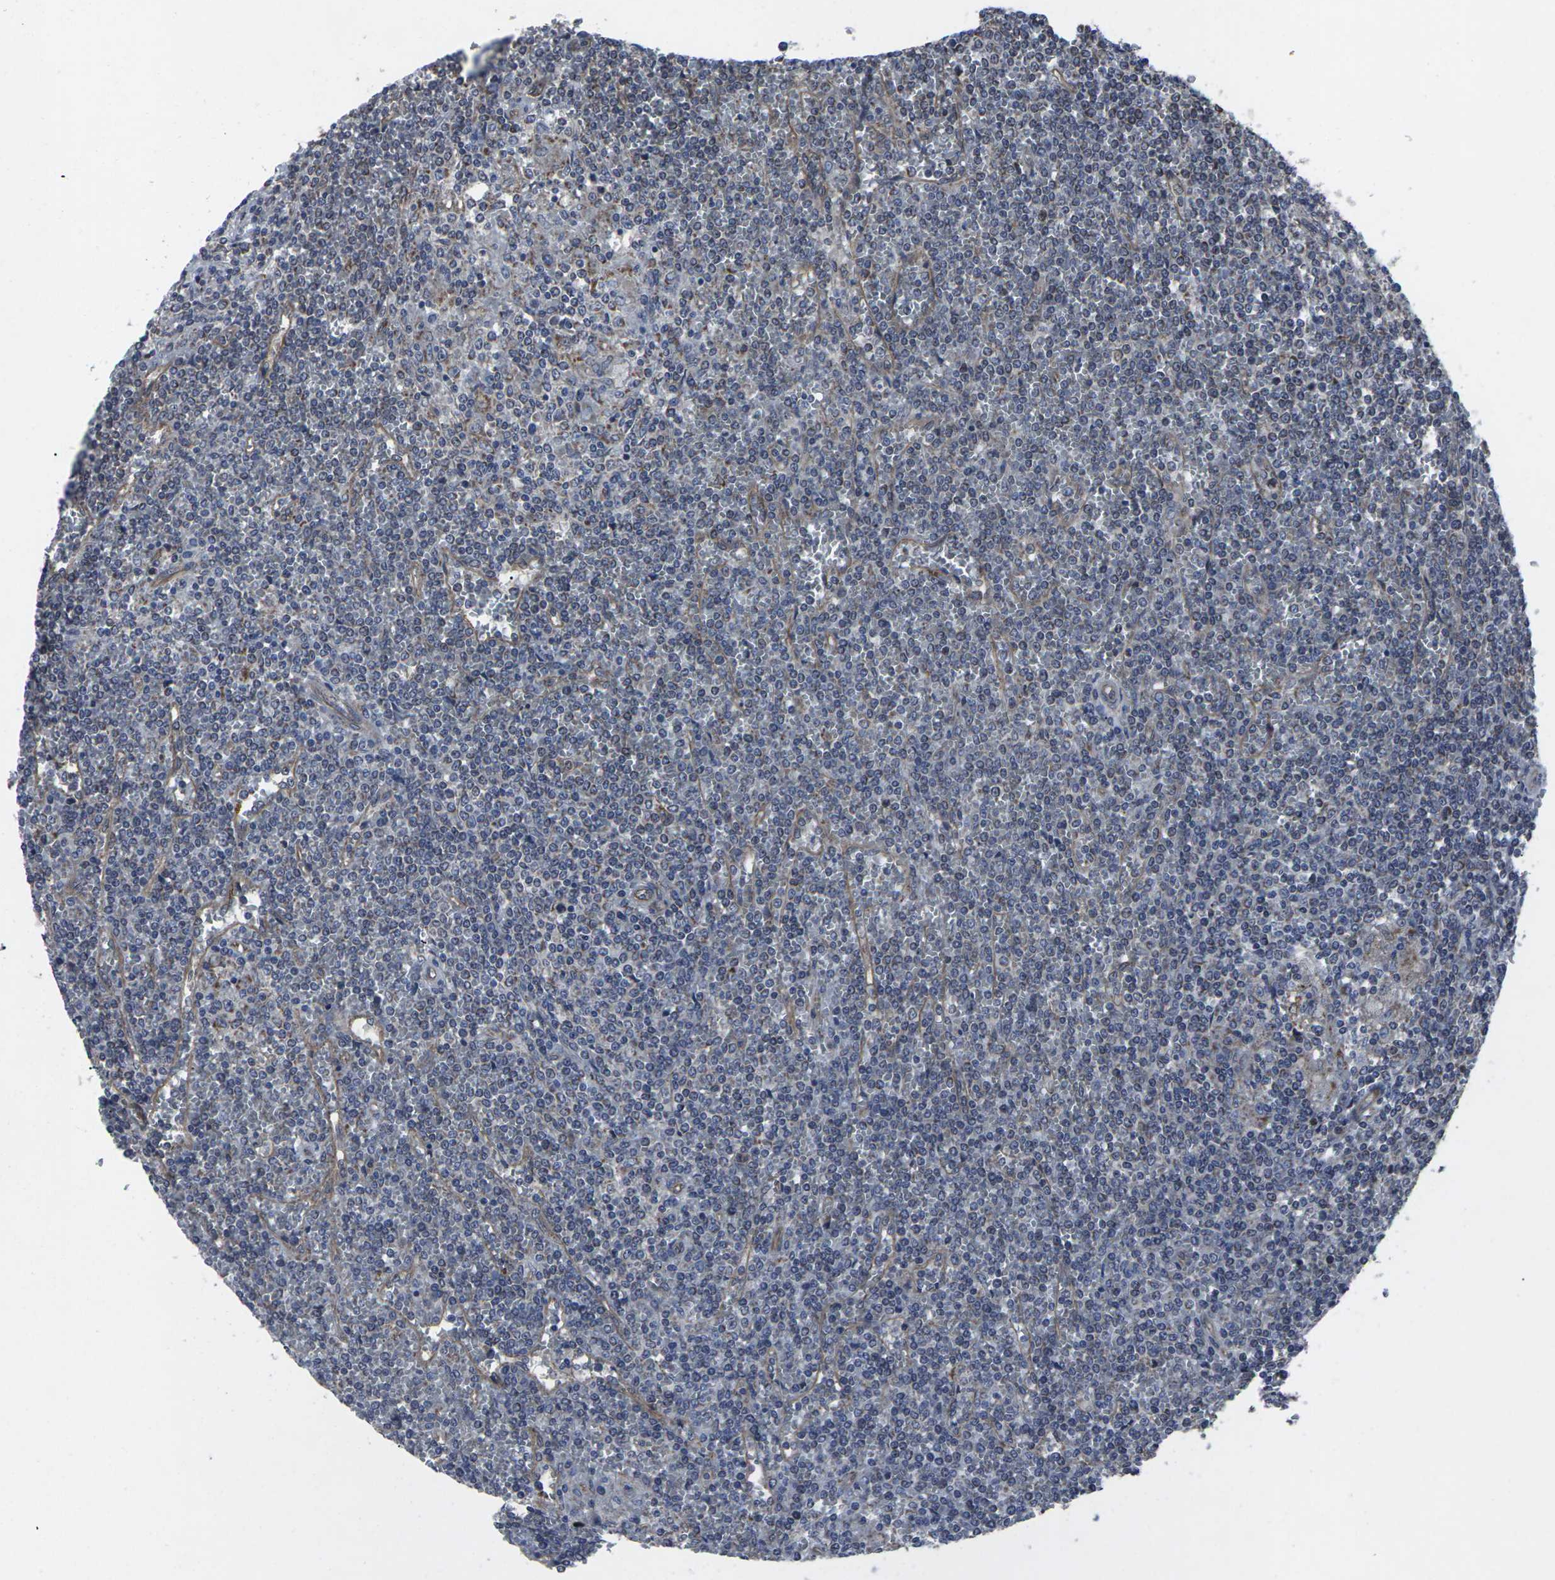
{"staining": {"intensity": "negative", "quantity": "none", "location": "none"}, "tissue": "lymphoma", "cell_type": "Tumor cells", "image_type": "cancer", "snomed": [{"axis": "morphology", "description": "Malignant lymphoma, non-Hodgkin's type, Low grade"}, {"axis": "topography", "description": "Spleen"}], "caption": "An immunohistochemistry (IHC) photomicrograph of lymphoma is shown. There is no staining in tumor cells of lymphoma.", "gene": "MAPKAPK2", "patient": {"sex": "female", "age": 19}}